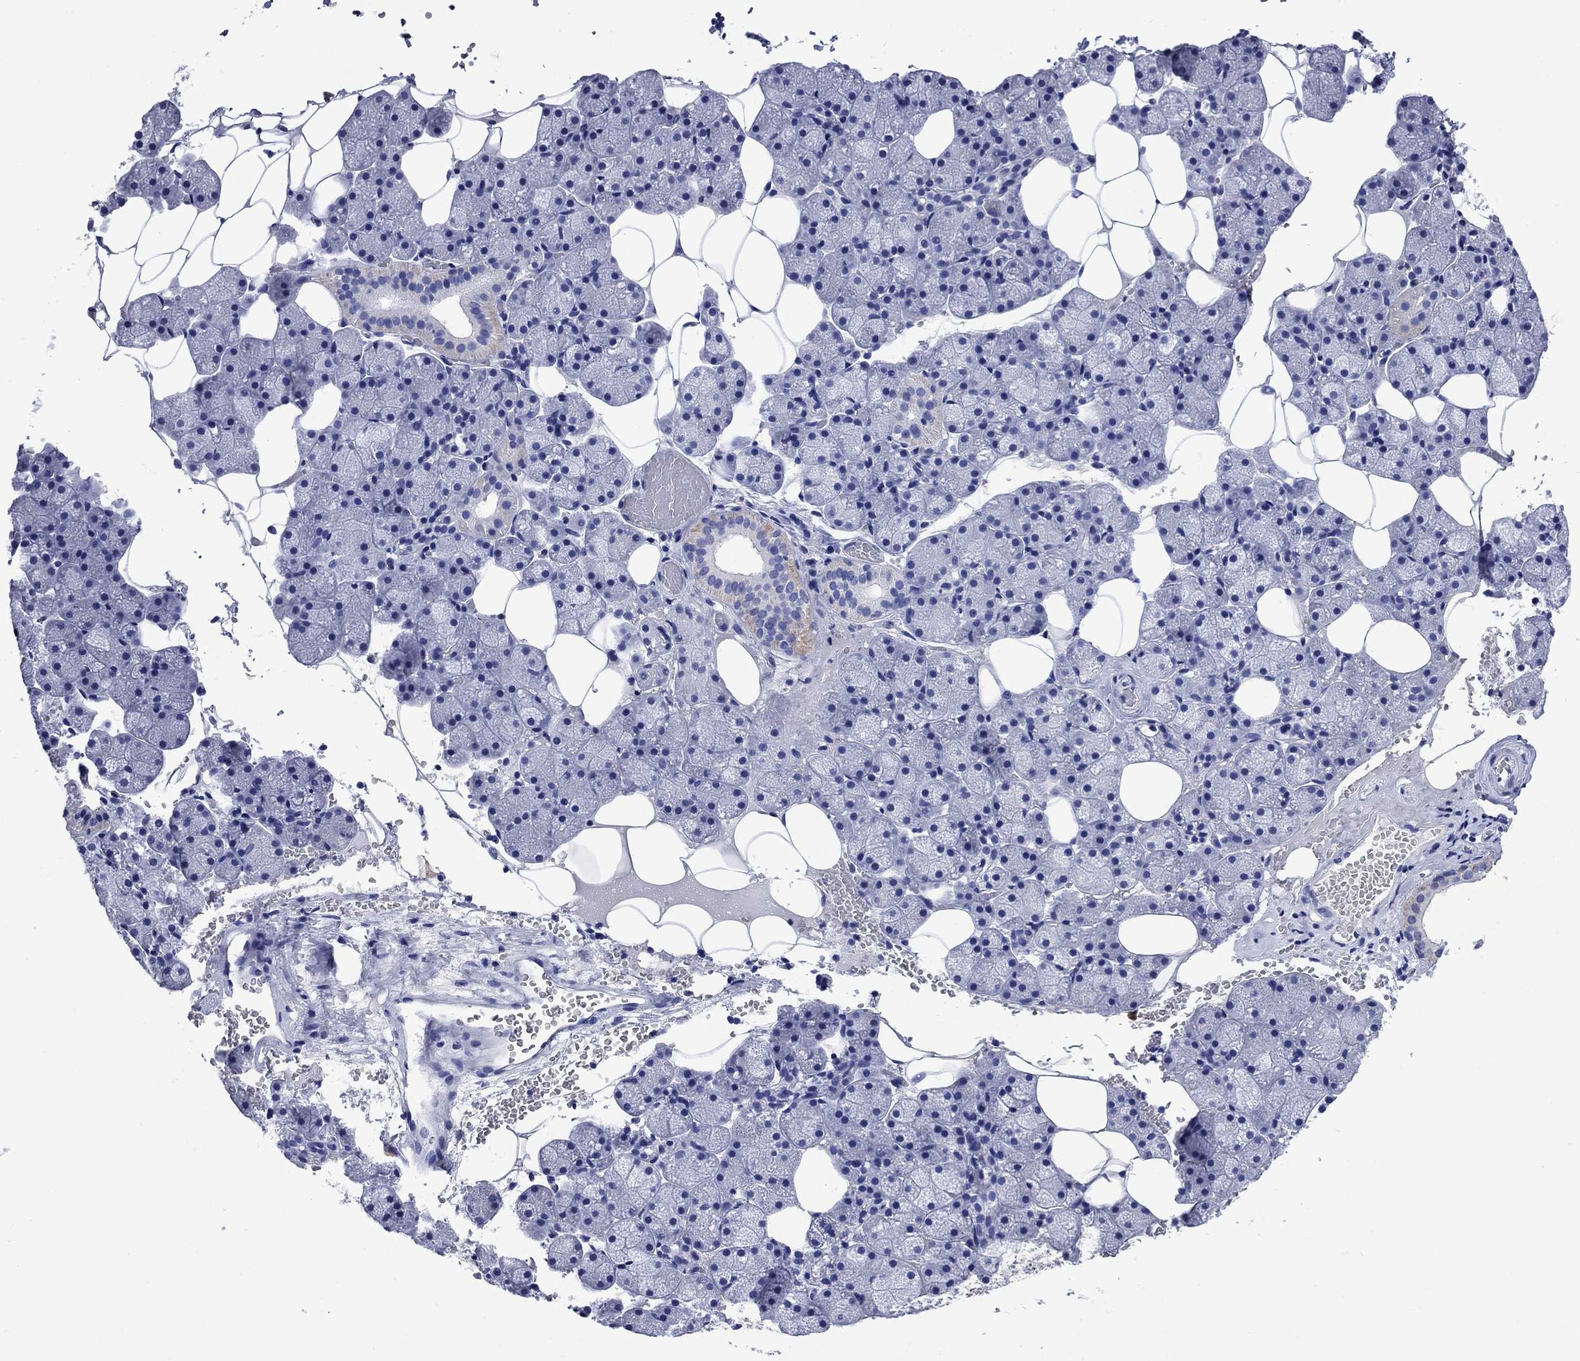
{"staining": {"intensity": "weak", "quantity": "<25%", "location": "cytoplasmic/membranous"}, "tissue": "salivary gland", "cell_type": "Glandular cells", "image_type": "normal", "snomed": [{"axis": "morphology", "description": "Normal tissue, NOS"}, {"axis": "topography", "description": "Salivary gland"}], "caption": "The micrograph reveals no staining of glandular cells in unremarkable salivary gland. The staining was performed using DAB (3,3'-diaminobenzidine) to visualize the protein expression in brown, while the nuclei were stained in blue with hematoxylin (Magnification: 20x).", "gene": "TFR2", "patient": {"sex": "male", "age": 38}}